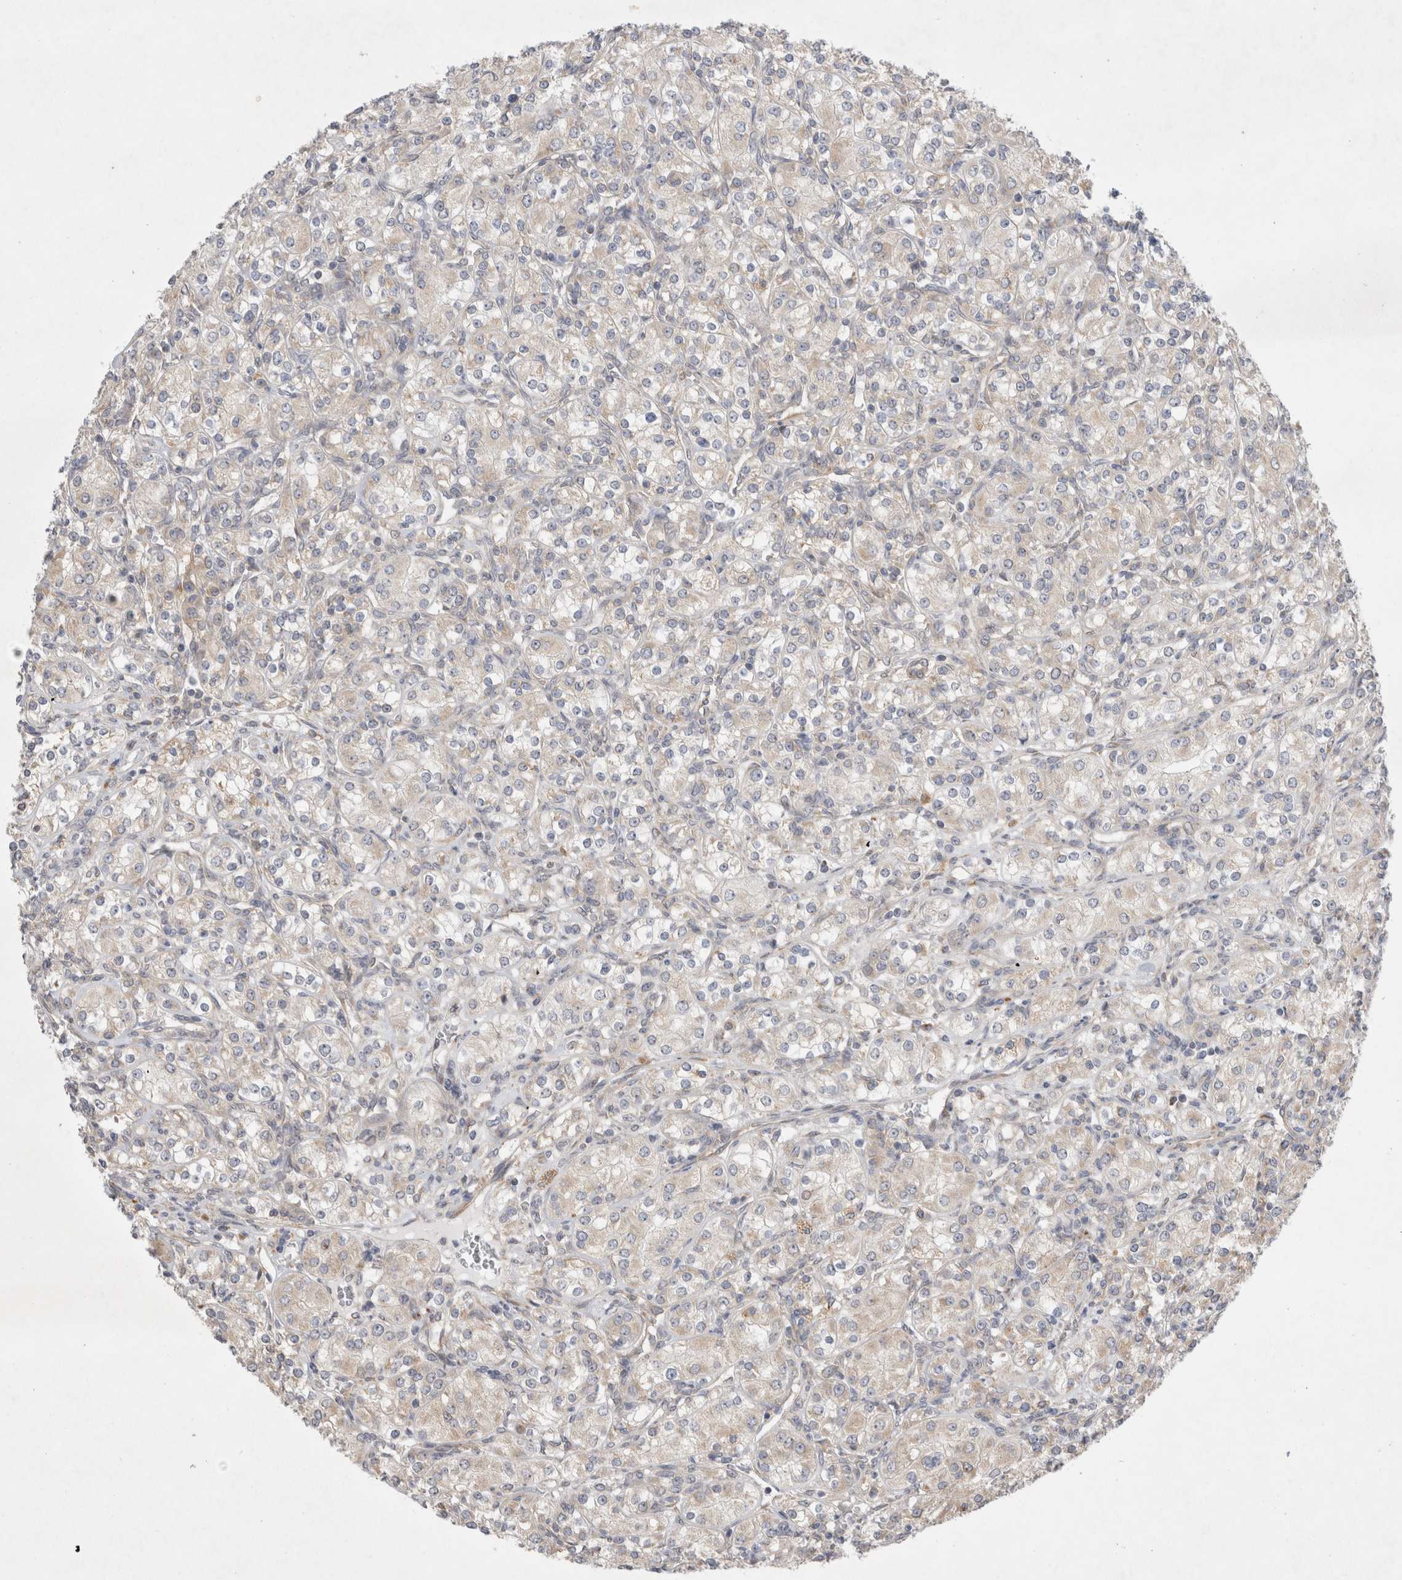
{"staining": {"intensity": "negative", "quantity": "none", "location": "none"}, "tissue": "renal cancer", "cell_type": "Tumor cells", "image_type": "cancer", "snomed": [{"axis": "morphology", "description": "Adenocarcinoma, NOS"}, {"axis": "topography", "description": "Kidney"}], "caption": "Tumor cells show no significant expression in renal cancer (adenocarcinoma).", "gene": "NPC1", "patient": {"sex": "male", "age": 77}}